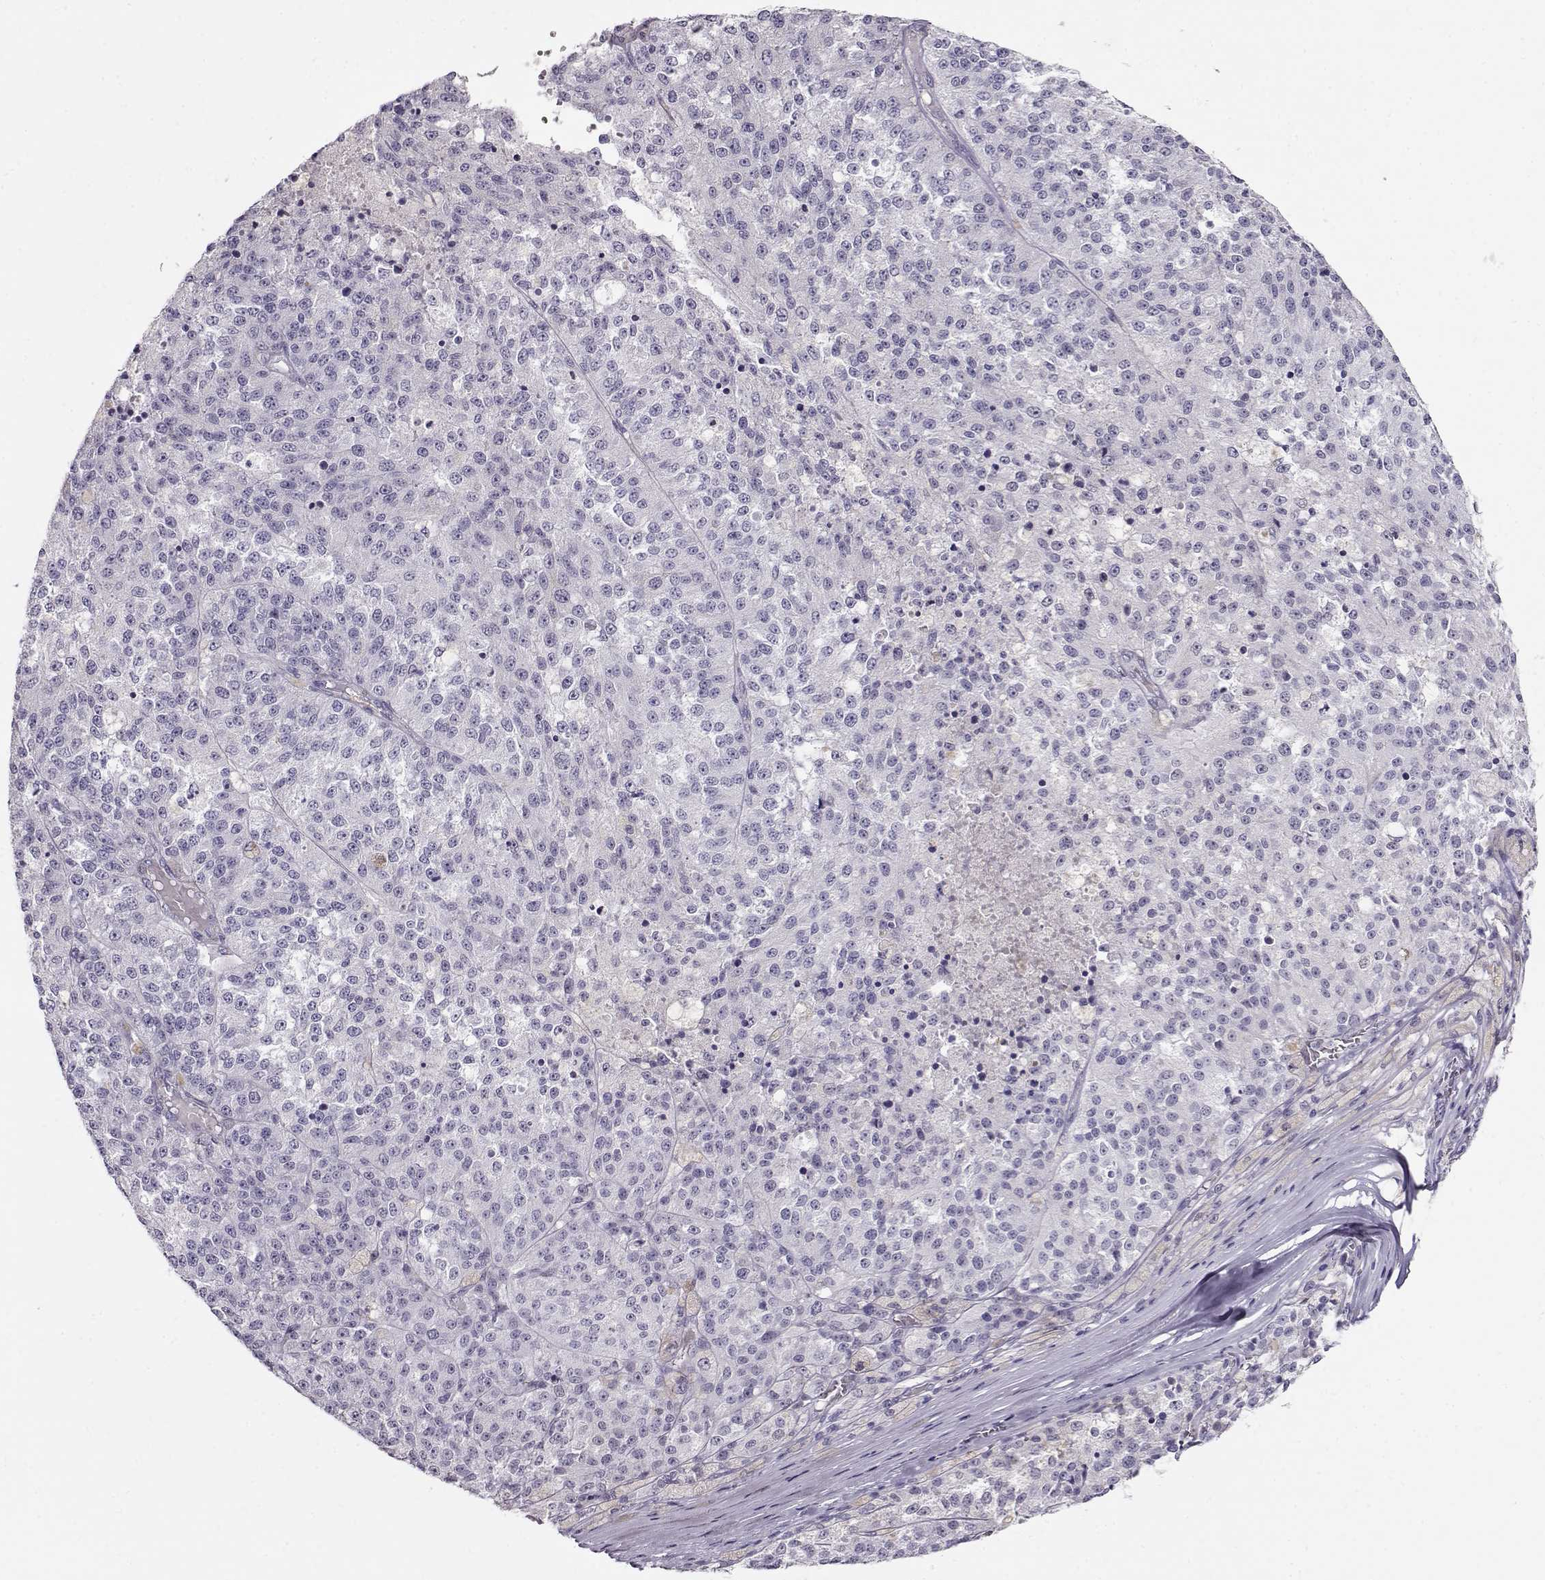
{"staining": {"intensity": "negative", "quantity": "none", "location": "none"}, "tissue": "melanoma", "cell_type": "Tumor cells", "image_type": "cancer", "snomed": [{"axis": "morphology", "description": "Malignant melanoma, Metastatic site"}, {"axis": "topography", "description": "Lymph node"}], "caption": "IHC of human malignant melanoma (metastatic site) displays no expression in tumor cells. Nuclei are stained in blue.", "gene": "RBM44", "patient": {"sex": "female", "age": 64}}